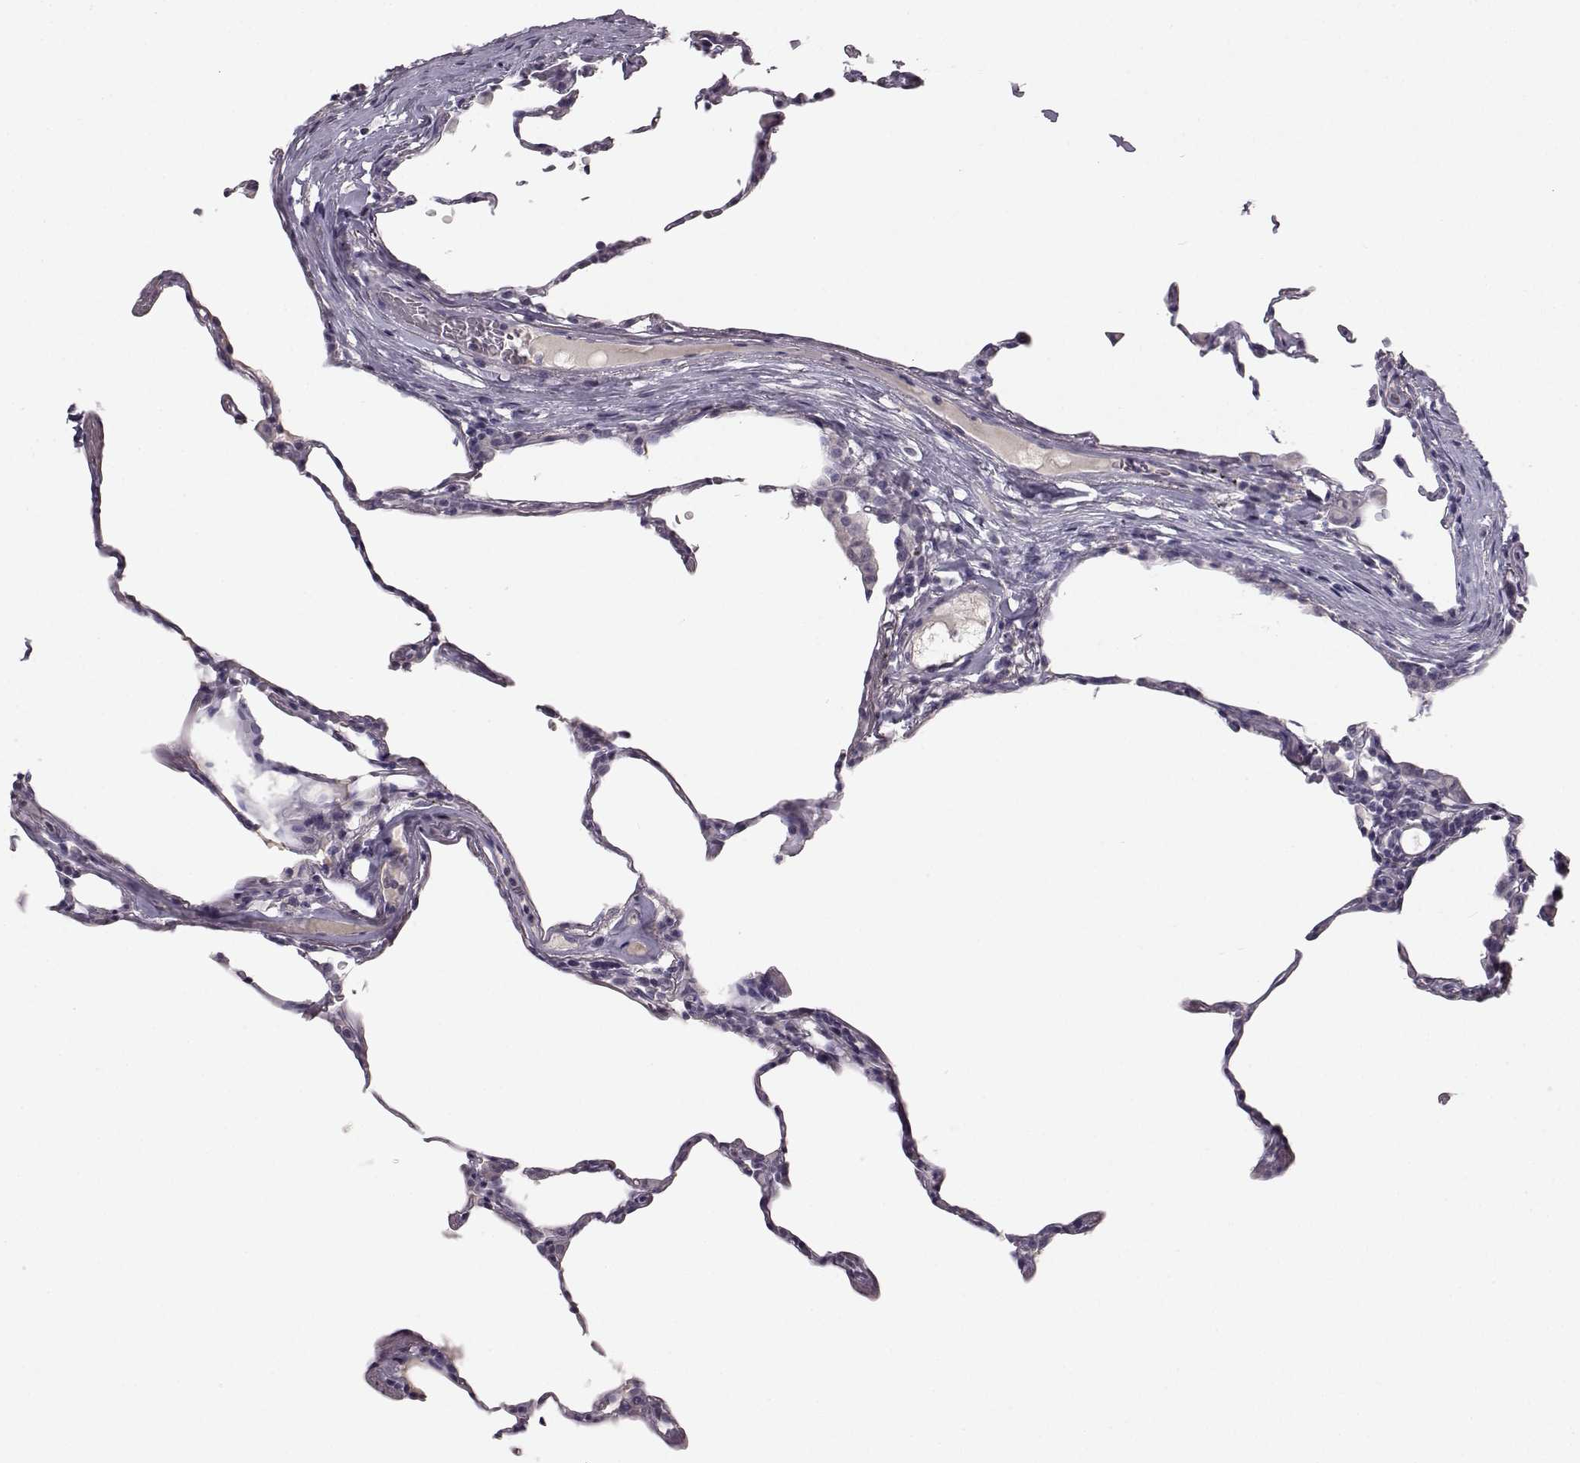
{"staining": {"intensity": "negative", "quantity": "none", "location": "none"}, "tissue": "lung", "cell_type": "Alveolar cells", "image_type": "normal", "snomed": [{"axis": "morphology", "description": "Normal tissue, NOS"}, {"axis": "topography", "description": "Lung"}], "caption": "The image displays no staining of alveolar cells in benign lung. (Brightfield microscopy of DAB (3,3'-diaminobenzidine) immunohistochemistry at high magnification).", "gene": "SPAG17", "patient": {"sex": "female", "age": 57}}